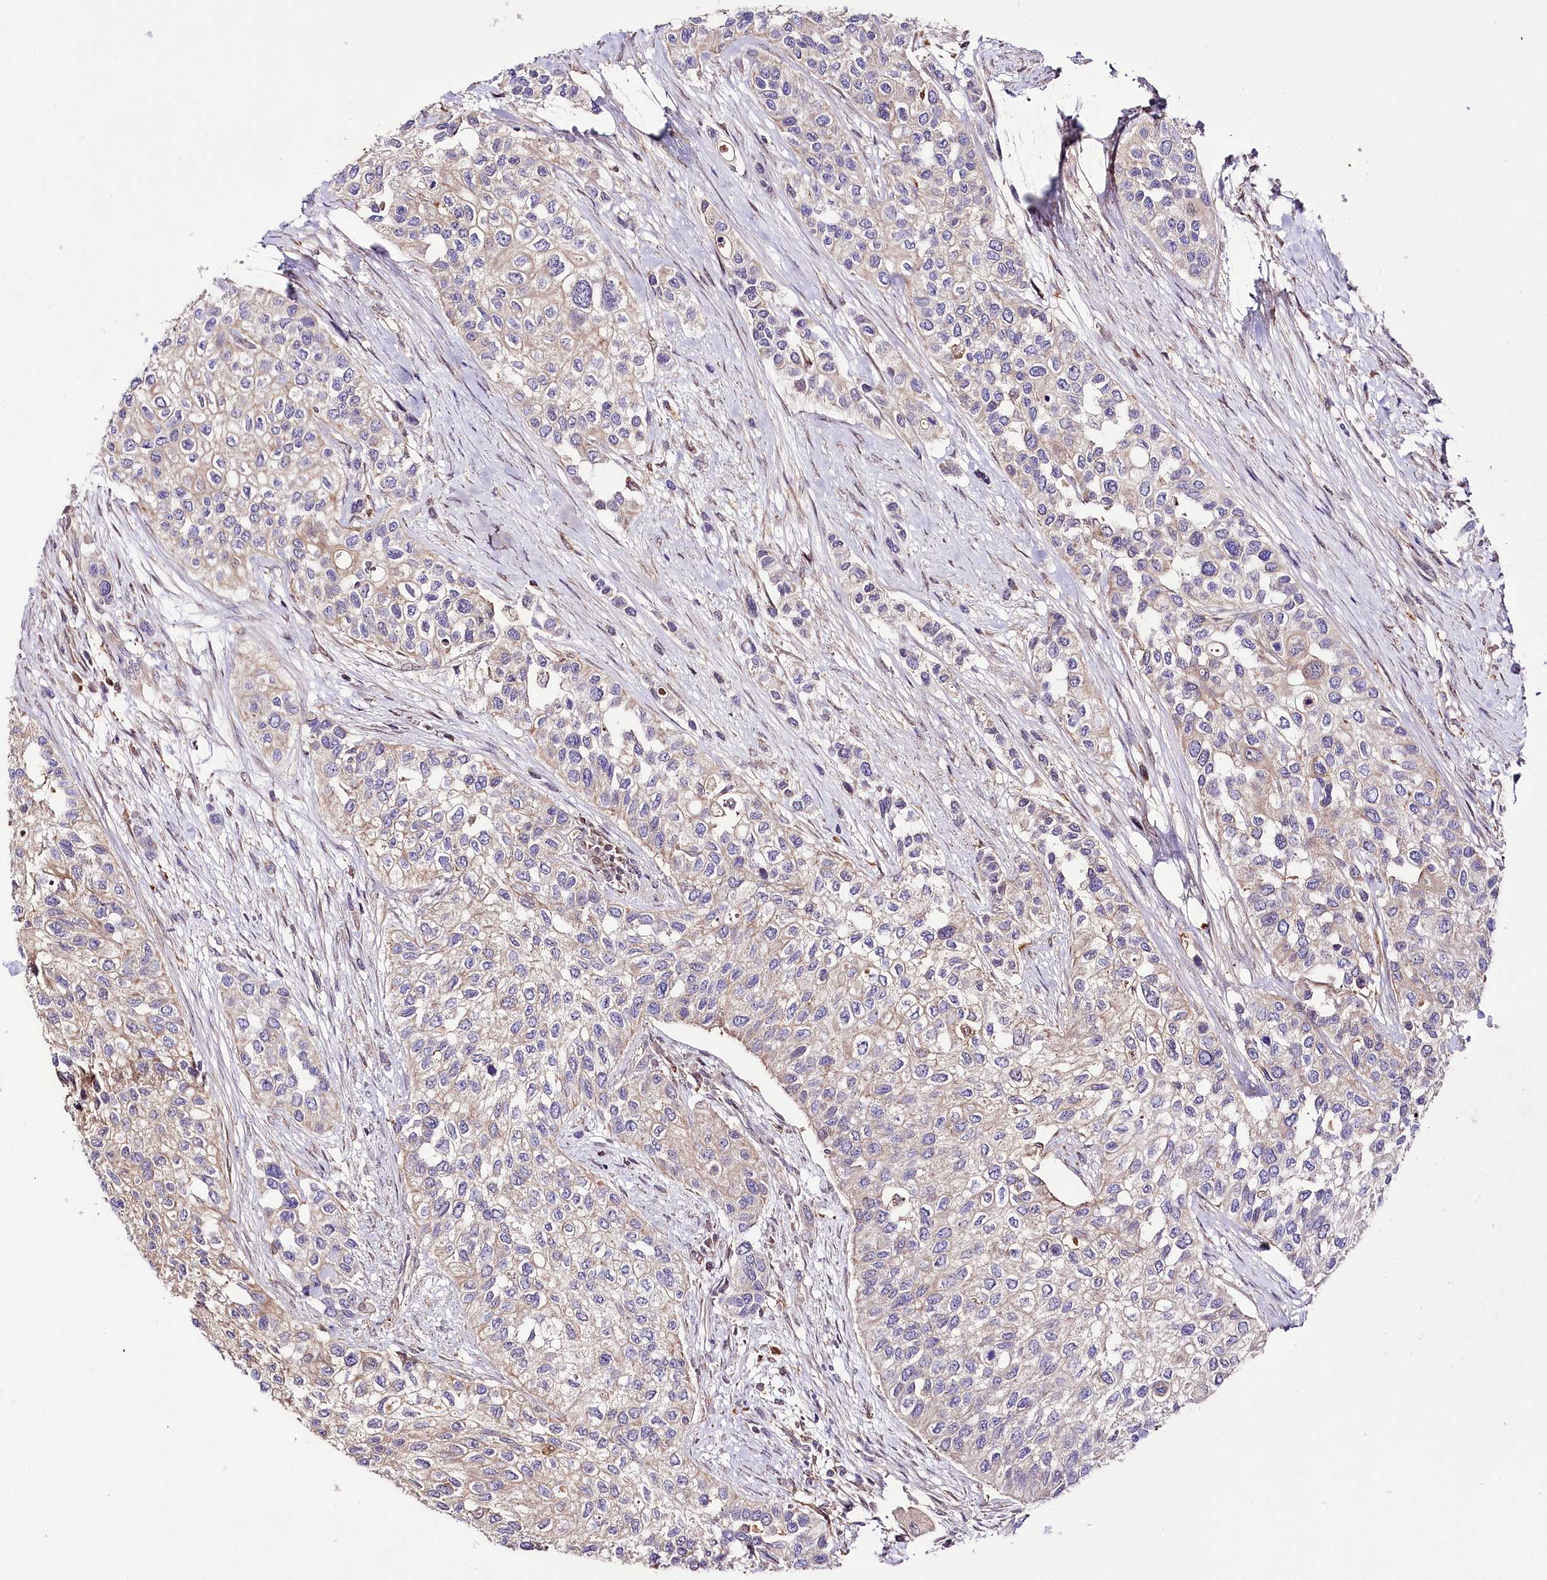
{"staining": {"intensity": "weak", "quantity": "<25%", "location": "cytoplasmic/membranous"}, "tissue": "urothelial cancer", "cell_type": "Tumor cells", "image_type": "cancer", "snomed": [{"axis": "morphology", "description": "Normal tissue, NOS"}, {"axis": "morphology", "description": "Urothelial carcinoma, High grade"}, {"axis": "topography", "description": "Vascular tissue"}, {"axis": "topography", "description": "Urinary bladder"}], "caption": "High power microscopy image of an immunohistochemistry (IHC) histopathology image of urothelial cancer, revealing no significant staining in tumor cells.", "gene": "UGP2", "patient": {"sex": "female", "age": 56}}